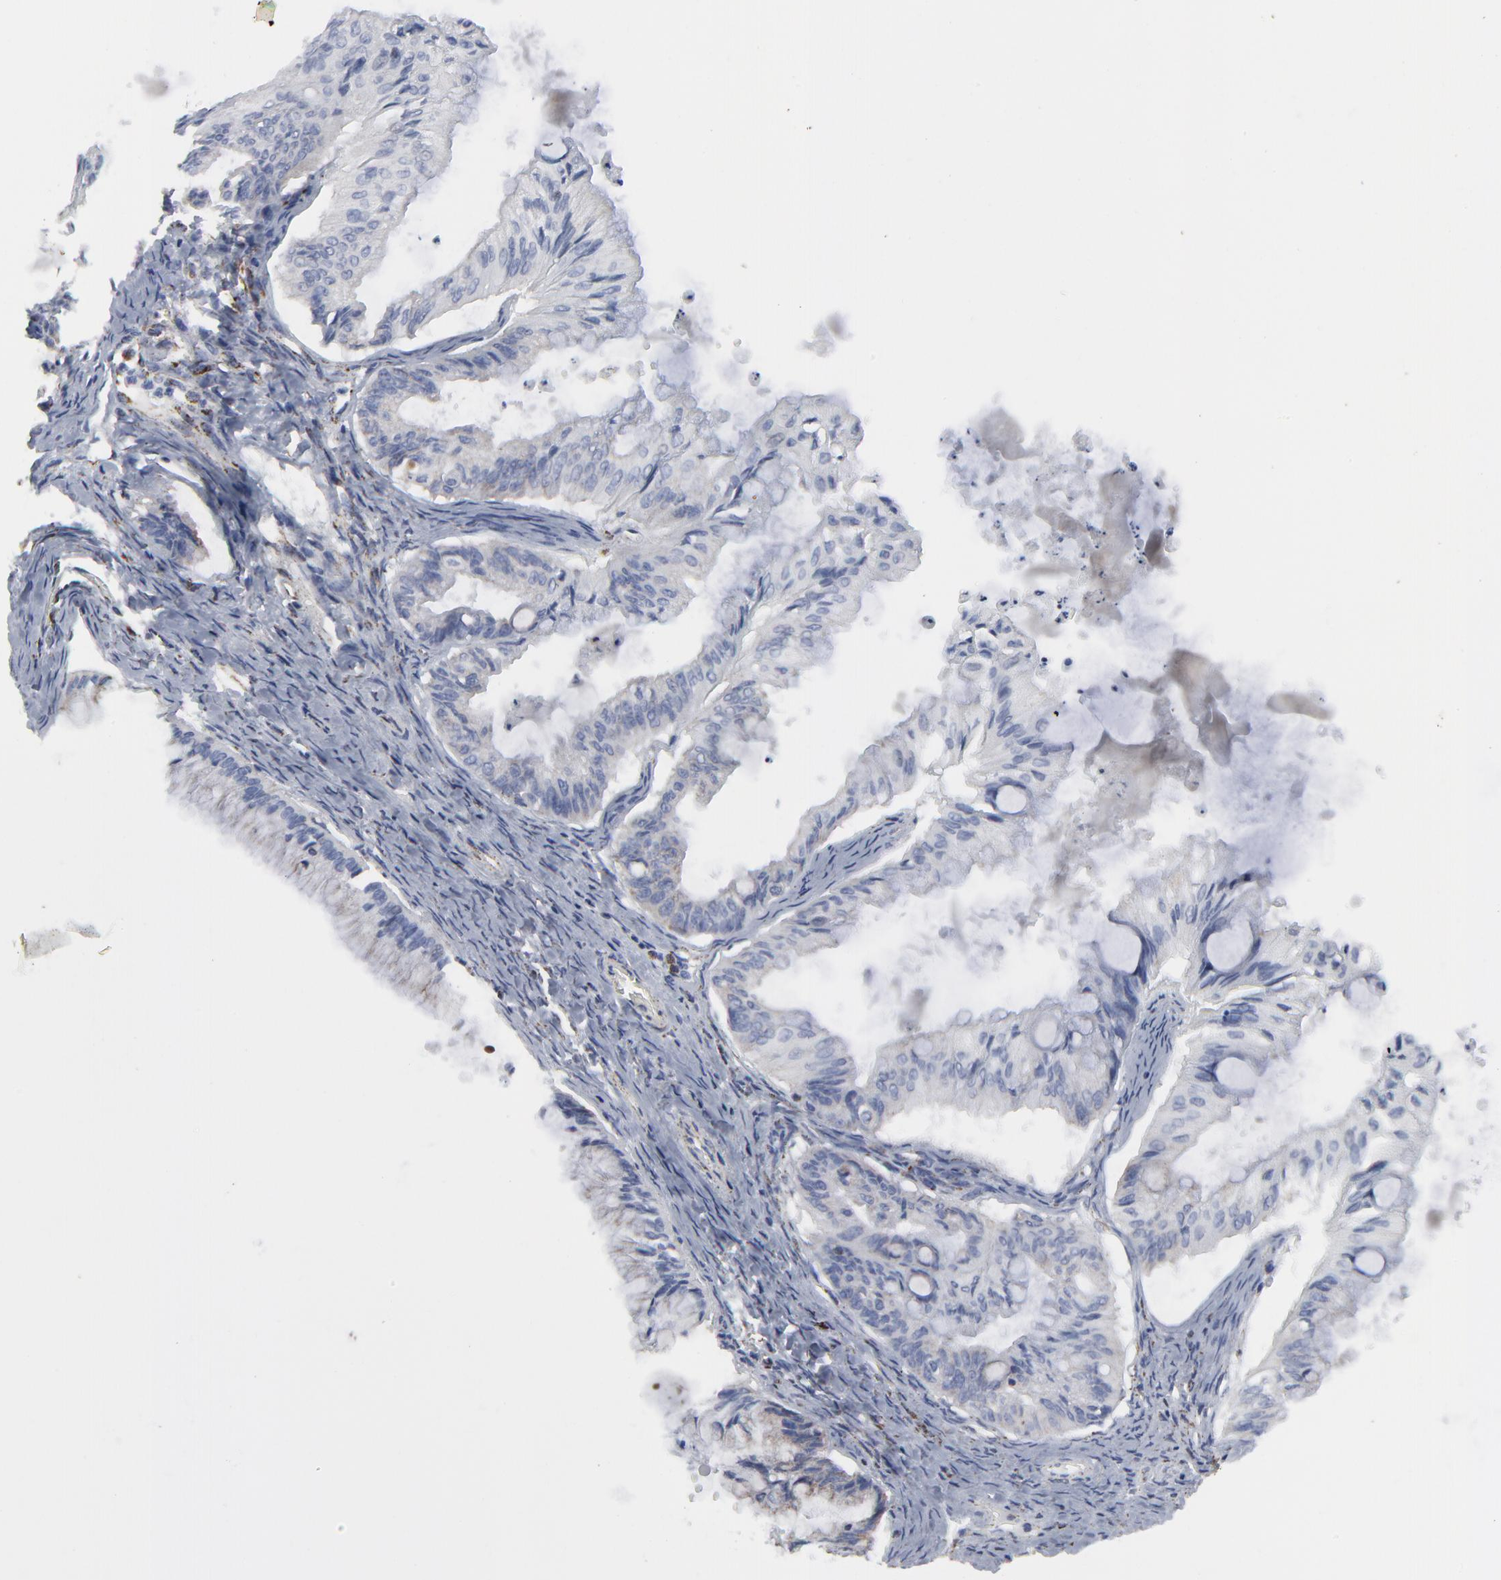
{"staining": {"intensity": "weak", "quantity": "<25%", "location": "cytoplasmic/membranous"}, "tissue": "ovarian cancer", "cell_type": "Tumor cells", "image_type": "cancer", "snomed": [{"axis": "morphology", "description": "Cystadenocarcinoma, mucinous, NOS"}, {"axis": "topography", "description": "Ovary"}], "caption": "A high-resolution micrograph shows immunohistochemistry (IHC) staining of ovarian cancer (mucinous cystadenocarcinoma), which displays no significant expression in tumor cells.", "gene": "TXNRD2", "patient": {"sex": "female", "age": 57}}